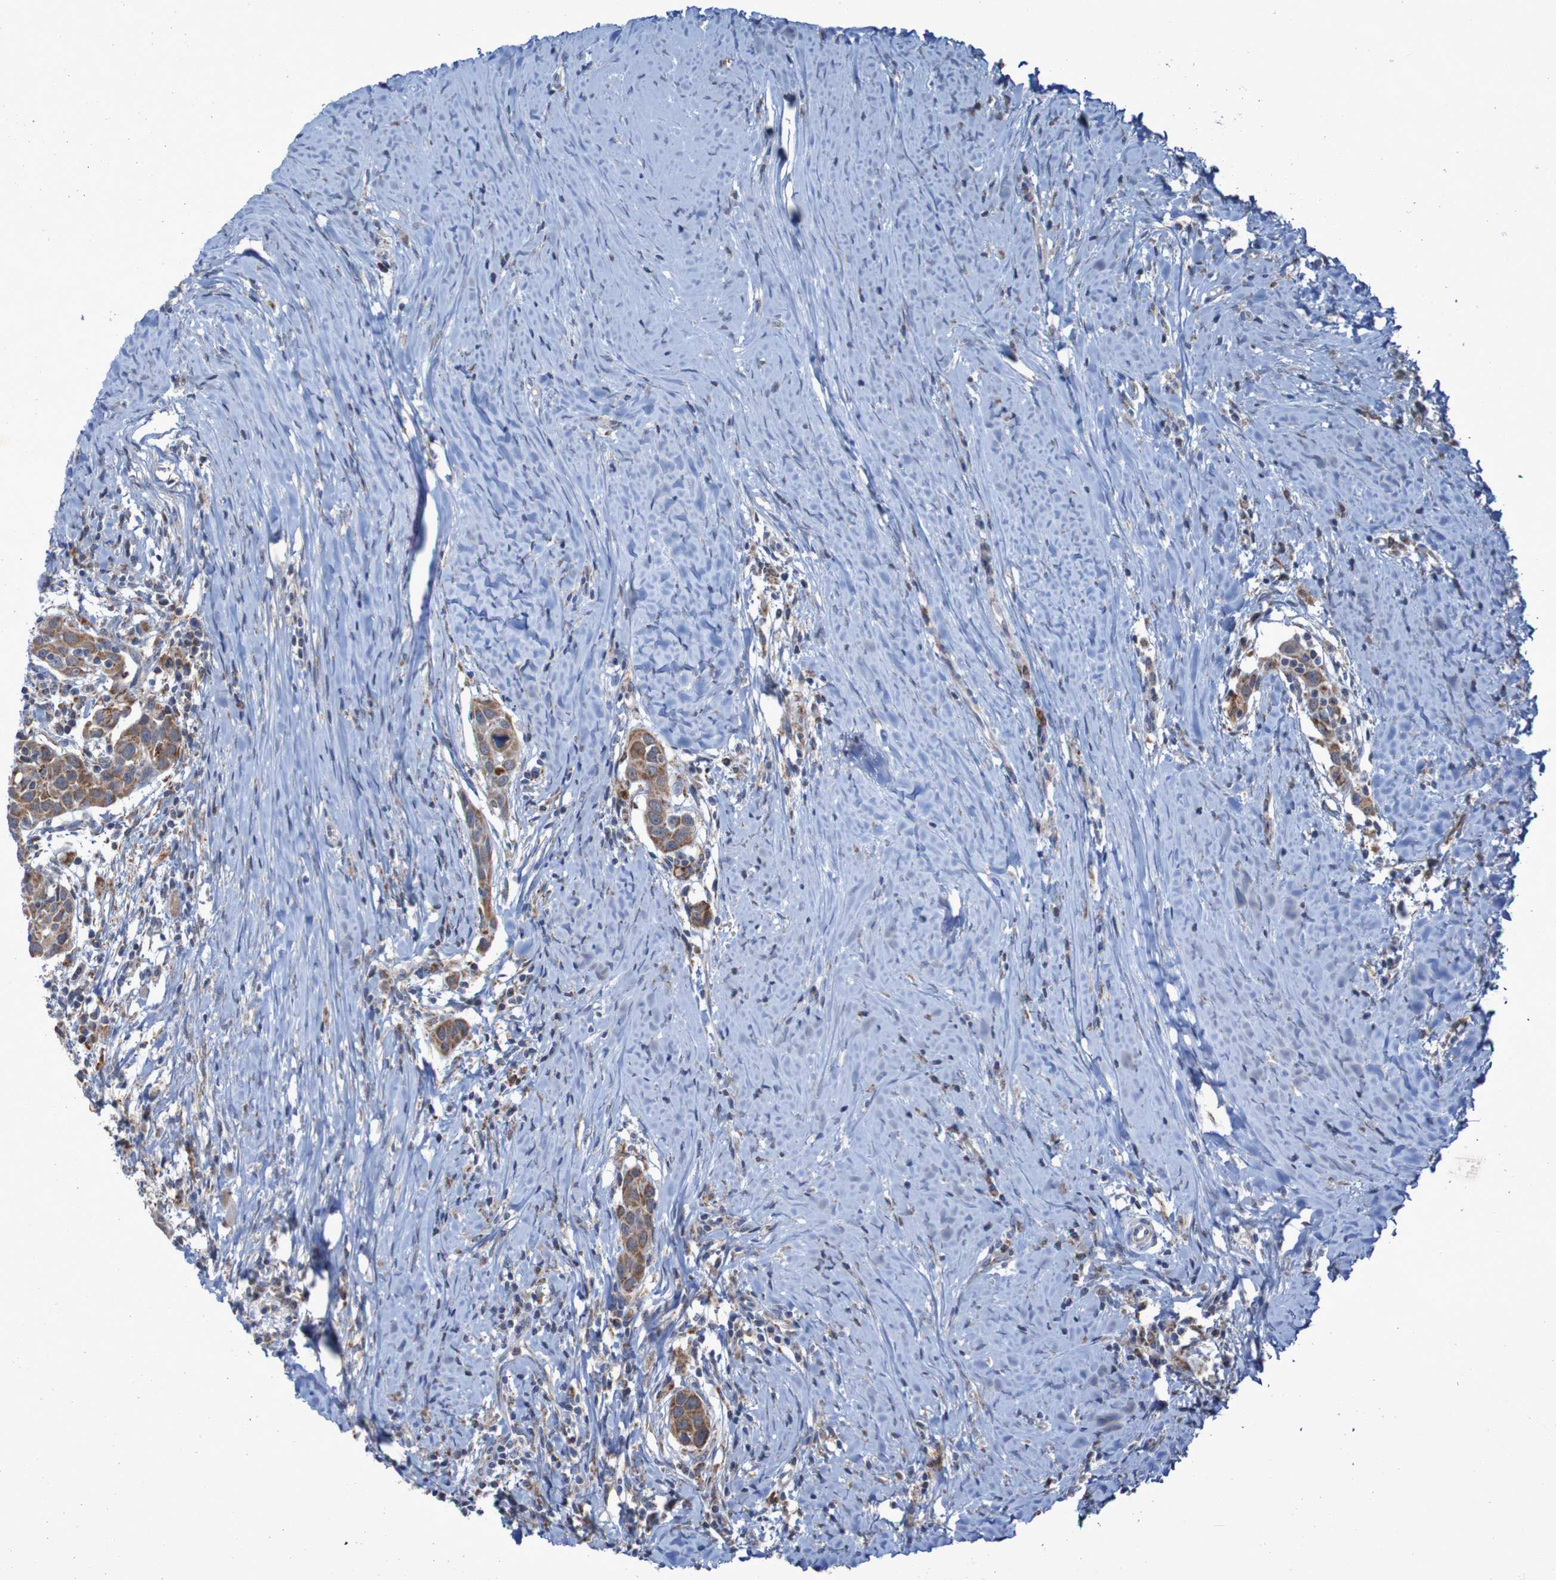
{"staining": {"intensity": "moderate", "quantity": ">75%", "location": "cytoplasmic/membranous"}, "tissue": "head and neck cancer", "cell_type": "Tumor cells", "image_type": "cancer", "snomed": [{"axis": "morphology", "description": "Squamous cell carcinoma, NOS"}, {"axis": "topography", "description": "Oral tissue"}, {"axis": "topography", "description": "Head-Neck"}], "caption": "Protein staining exhibits moderate cytoplasmic/membranous staining in about >75% of tumor cells in squamous cell carcinoma (head and neck). (DAB IHC with brightfield microscopy, high magnification).", "gene": "CCDC51", "patient": {"sex": "female", "age": 50}}